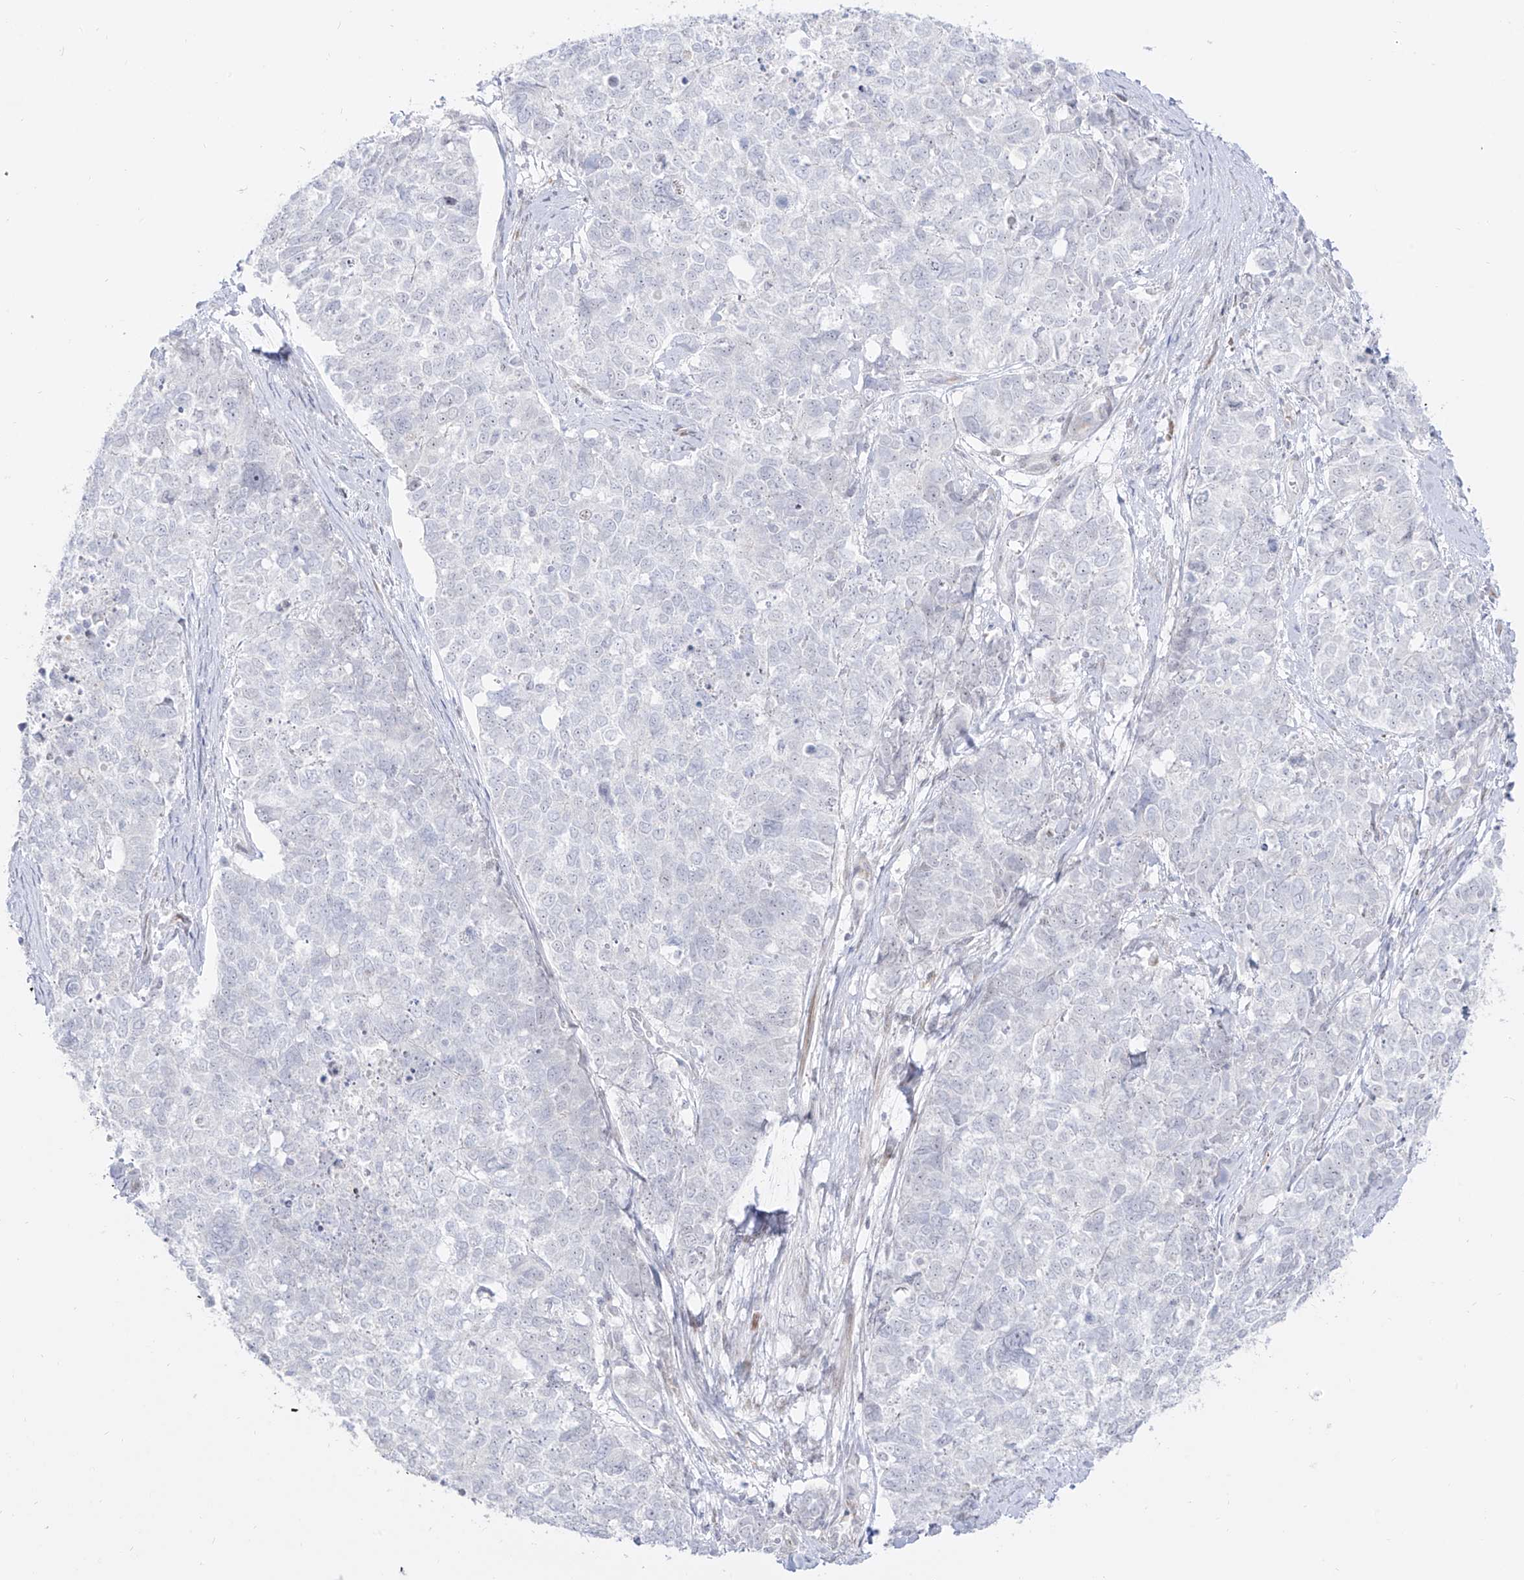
{"staining": {"intensity": "negative", "quantity": "none", "location": "none"}, "tissue": "cervical cancer", "cell_type": "Tumor cells", "image_type": "cancer", "snomed": [{"axis": "morphology", "description": "Squamous cell carcinoma, NOS"}, {"axis": "topography", "description": "Cervix"}], "caption": "Cervical cancer was stained to show a protein in brown. There is no significant positivity in tumor cells.", "gene": "ZNF180", "patient": {"sex": "female", "age": 63}}